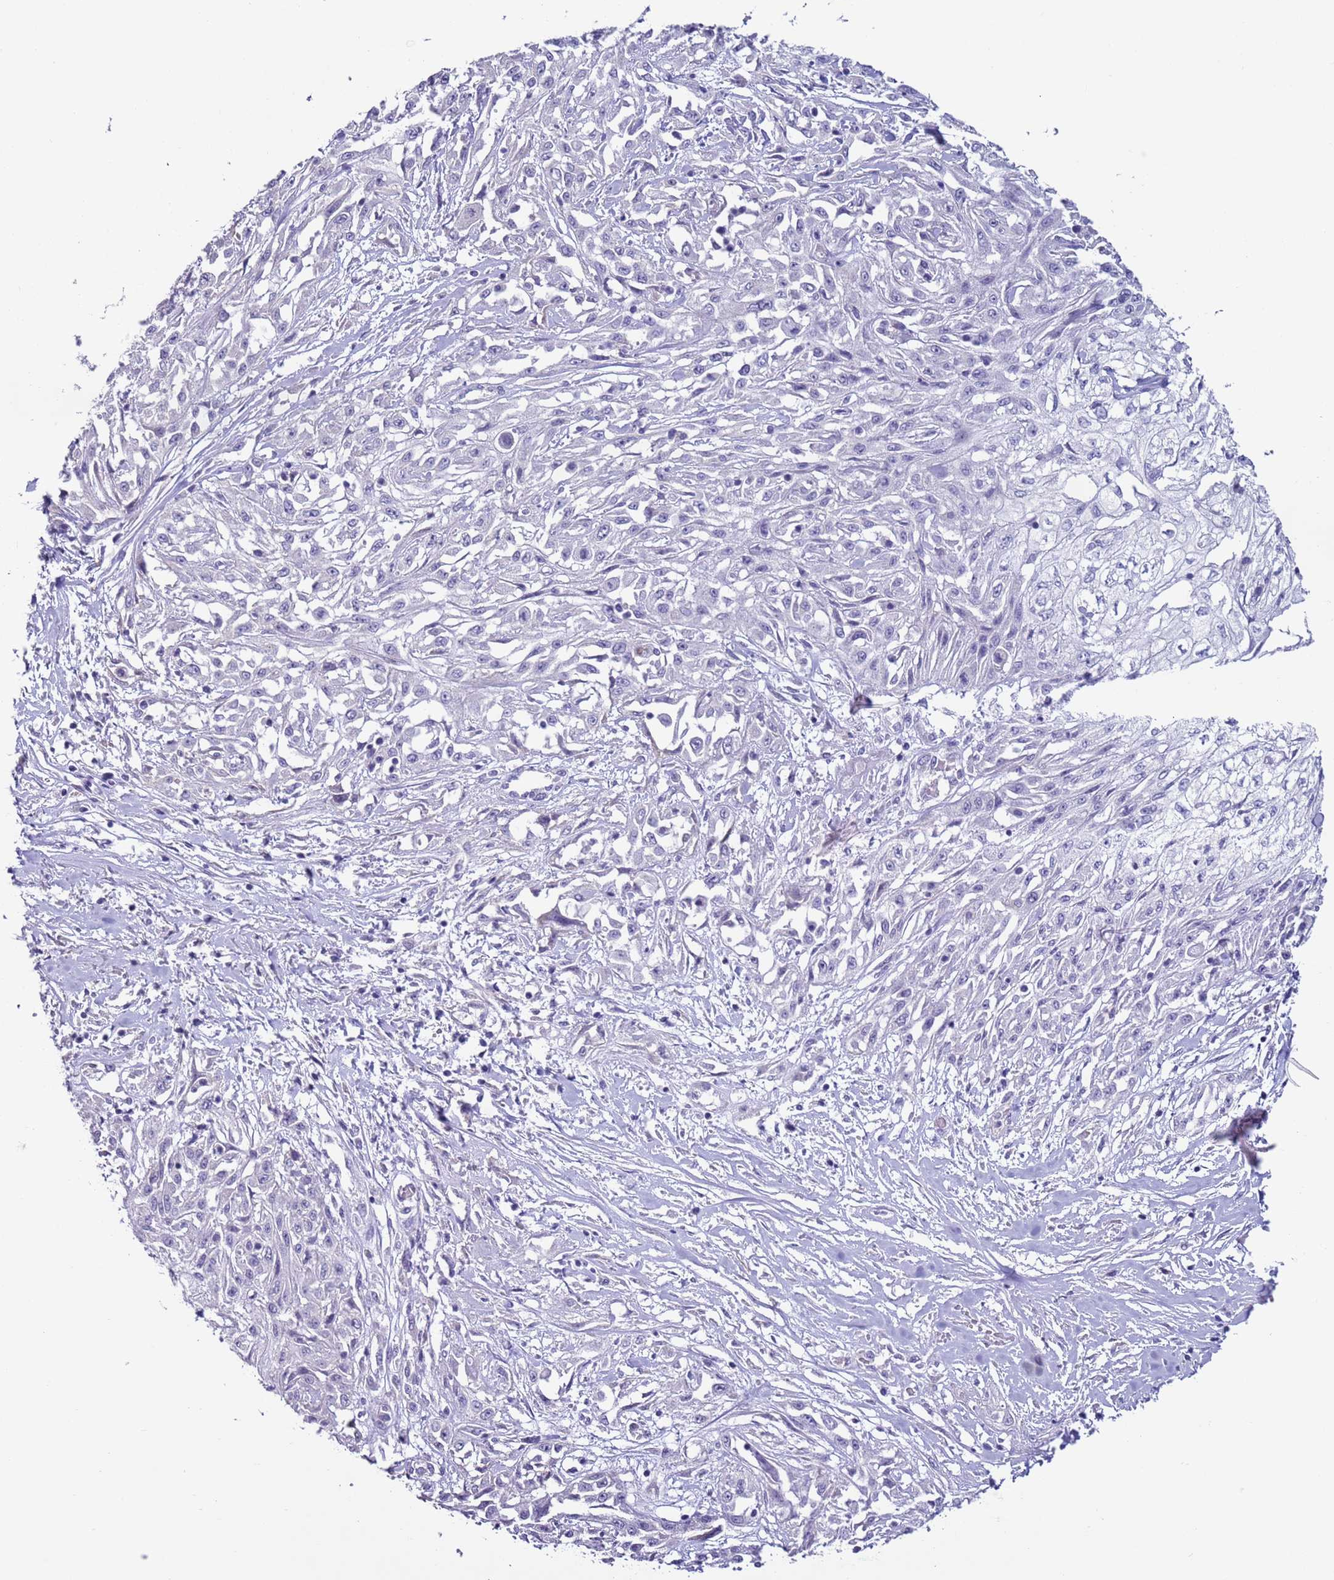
{"staining": {"intensity": "negative", "quantity": "none", "location": "none"}, "tissue": "skin cancer", "cell_type": "Tumor cells", "image_type": "cancer", "snomed": [{"axis": "morphology", "description": "Squamous cell carcinoma, NOS"}, {"axis": "morphology", "description": "Squamous cell carcinoma, metastatic, NOS"}, {"axis": "topography", "description": "Skin"}, {"axis": "topography", "description": "Lymph node"}], "caption": "Protein analysis of skin metastatic squamous cell carcinoma displays no significant expression in tumor cells. (IHC, brightfield microscopy, high magnification).", "gene": "NPAP1", "patient": {"sex": "male", "age": 75}}